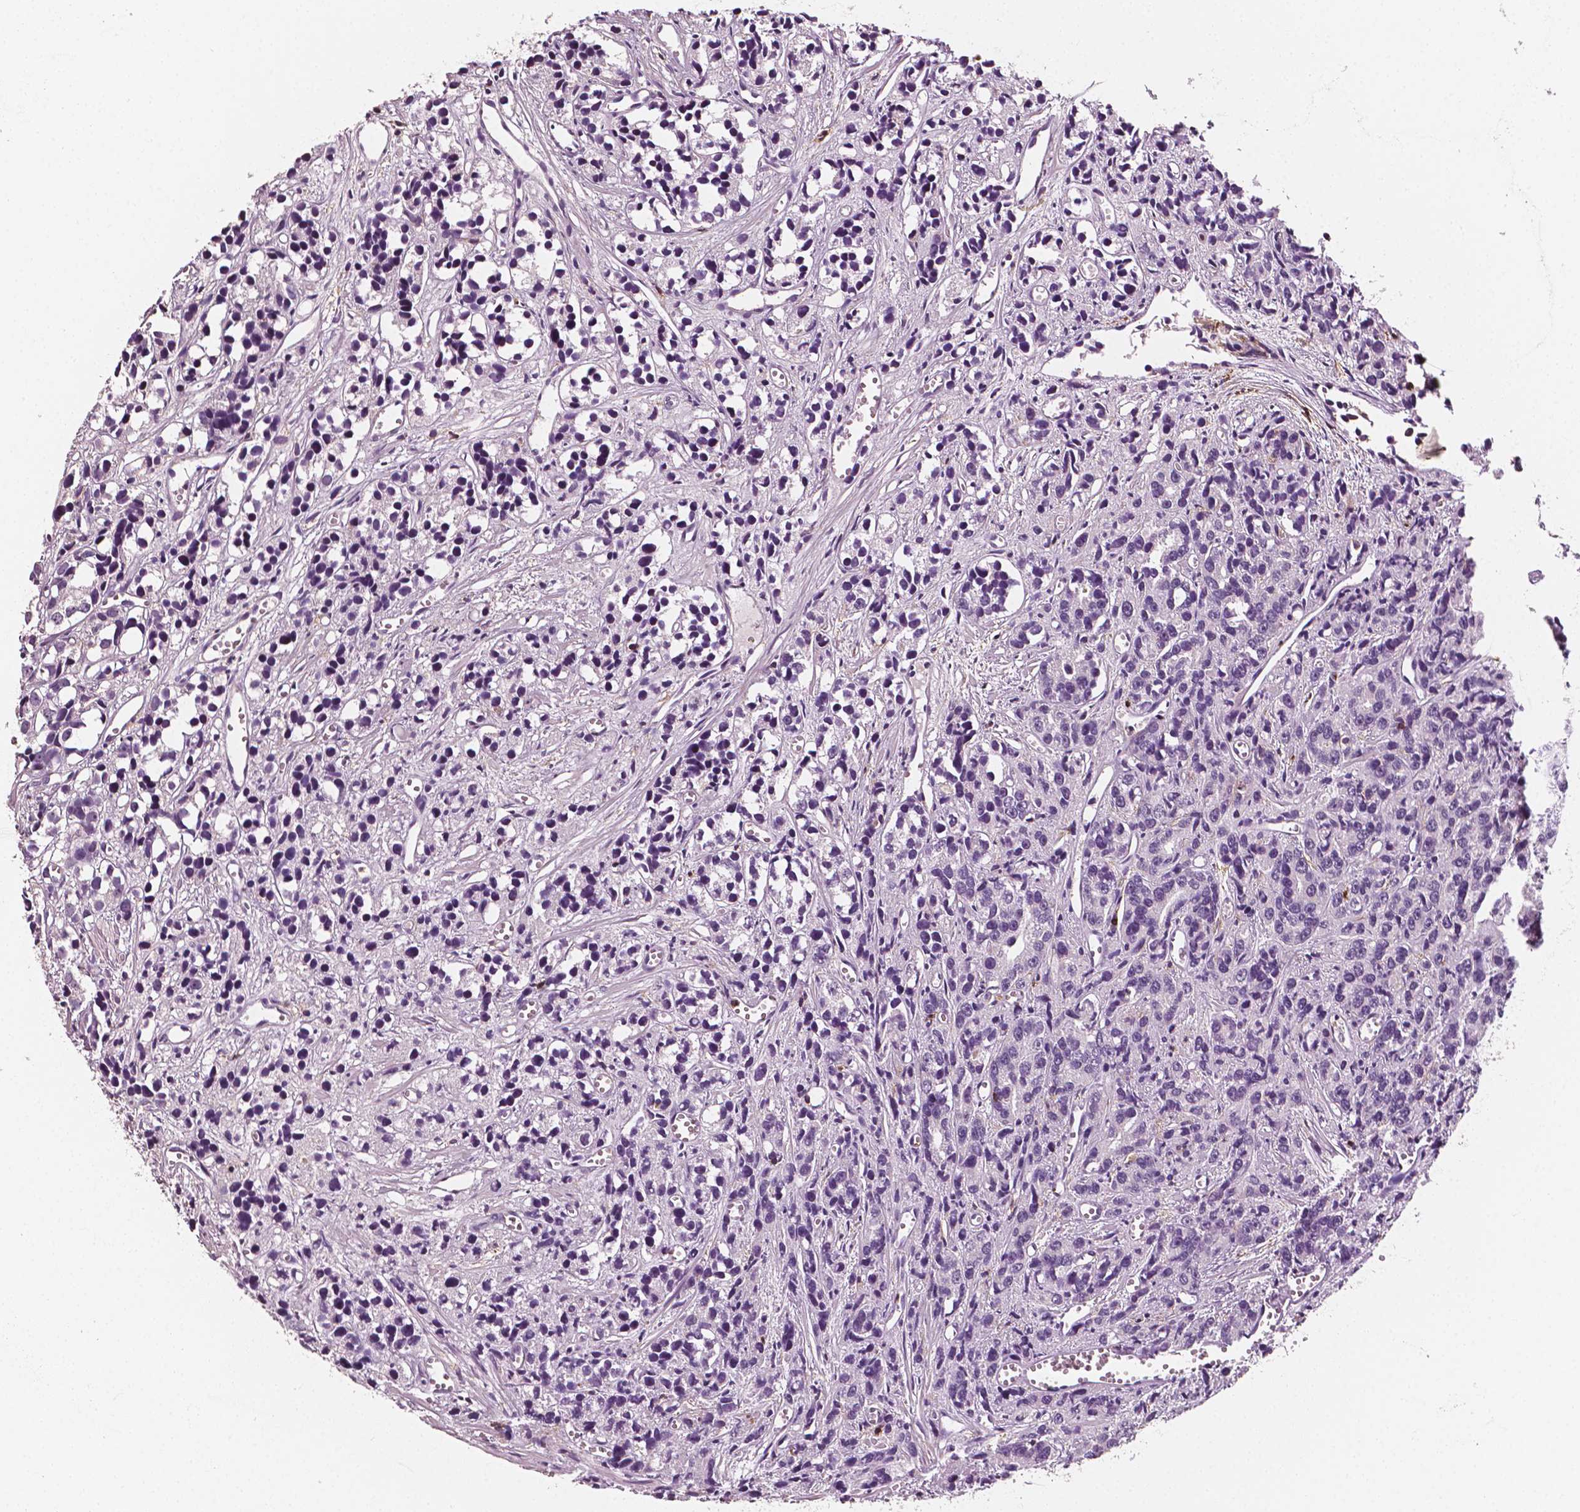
{"staining": {"intensity": "negative", "quantity": "none", "location": "none"}, "tissue": "prostate cancer", "cell_type": "Tumor cells", "image_type": "cancer", "snomed": [{"axis": "morphology", "description": "Adenocarcinoma, High grade"}, {"axis": "topography", "description": "Prostate"}], "caption": "Prostate cancer was stained to show a protein in brown. There is no significant expression in tumor cells.", "gene": "PTPRC", "patient": {"sex": "male", "age": 77}}